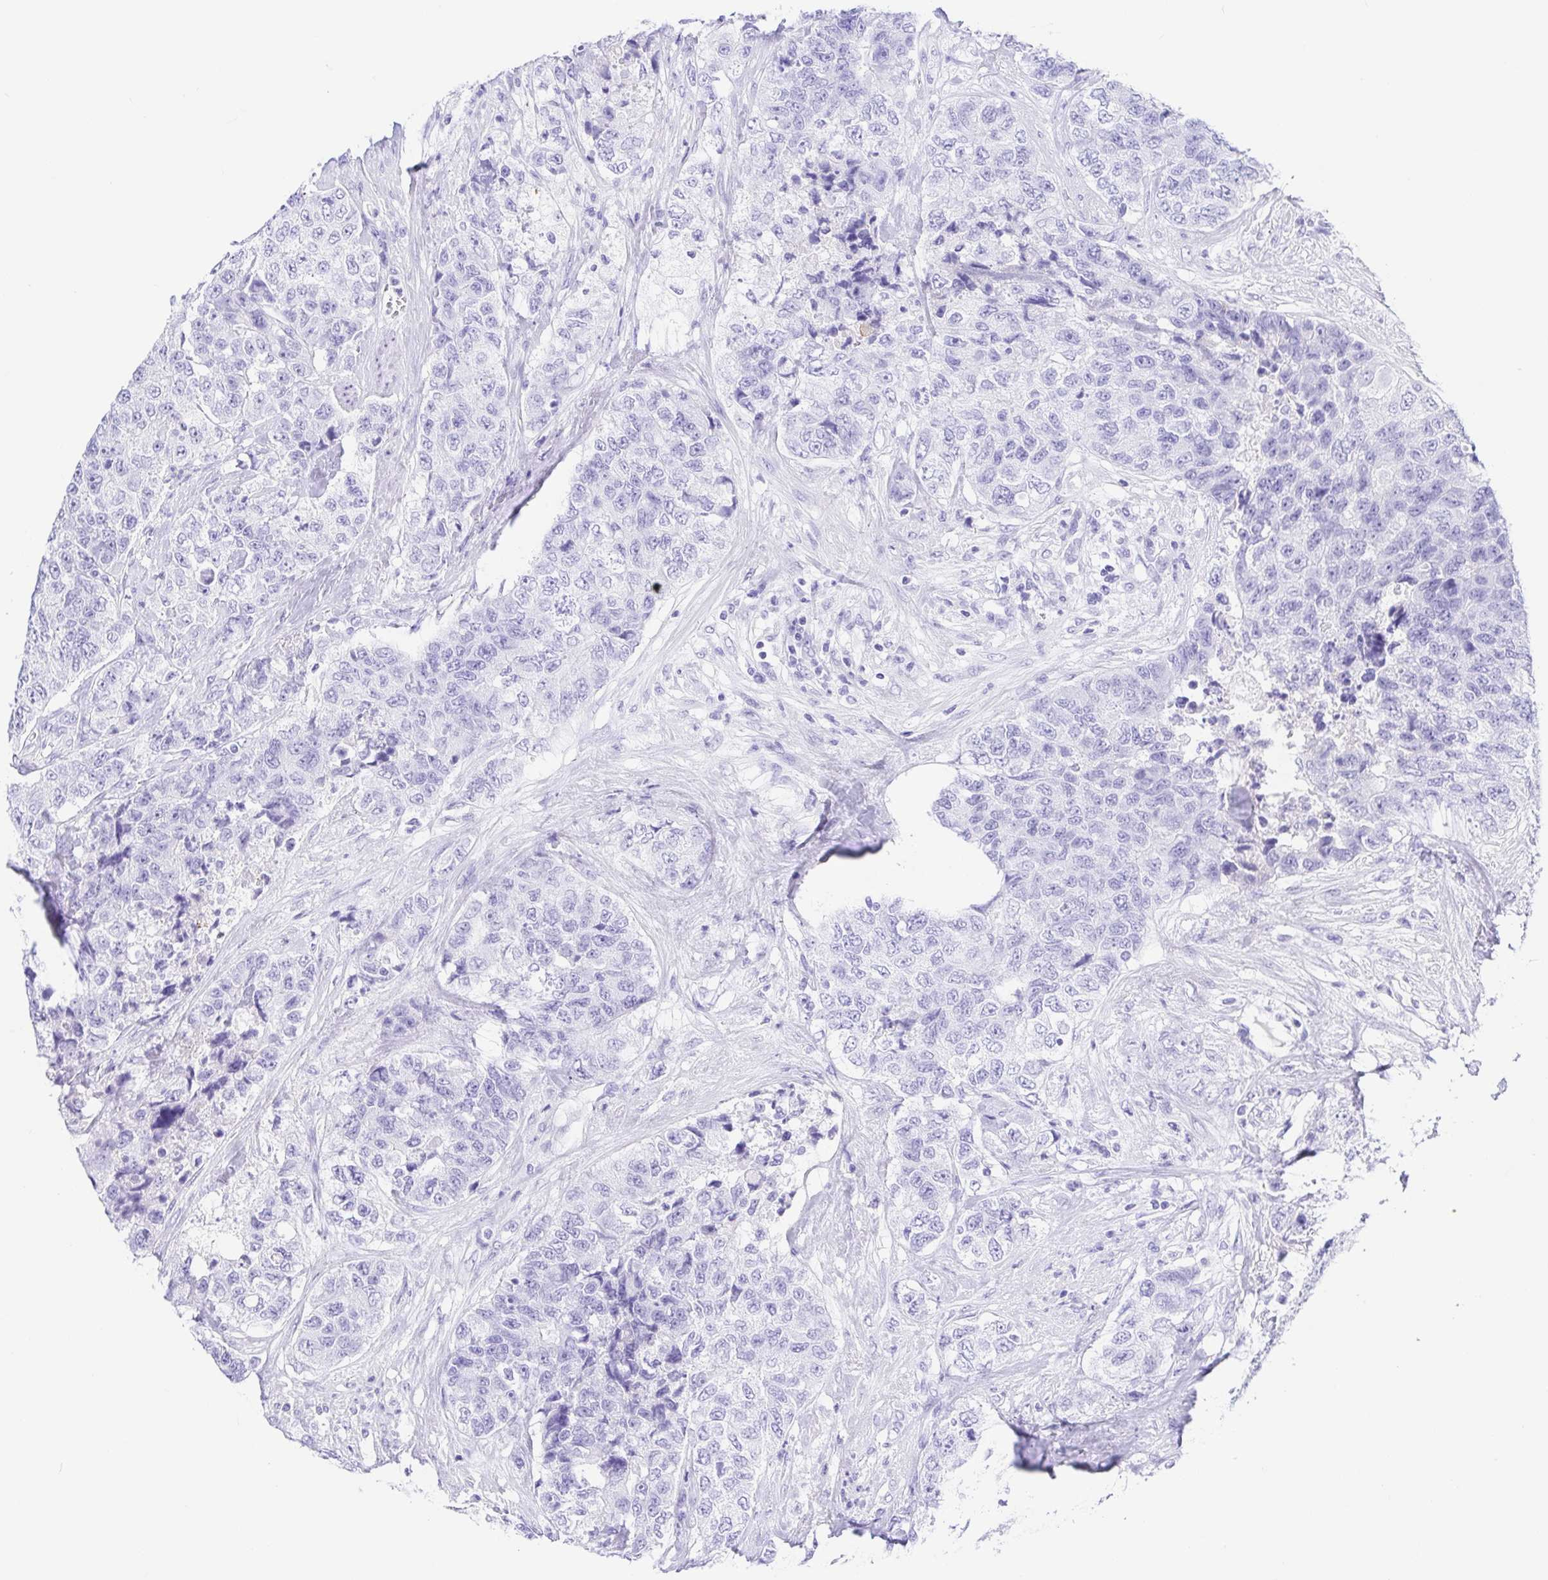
{"staining": {"intensity": "negative", "quantity": "none", "location": "none"}, "tissue": "urothelial cancer", "cell_type": "Tumor cells", "image_type": "cancer", "snomed": [{"axis": "morphology", "description": "Urothelial carcinoma, High grade"}, {"axis": "topography", "description": "Urinary bladder"}], "caption": "An immunohistochemistry image of urothelial carcinoma (high-grade) is shown. There is no staining in tumor cells of urothelial carcinoma (high-grade).", "gene": "GKN1", "patient": {"sex": "female", "age": 78}}